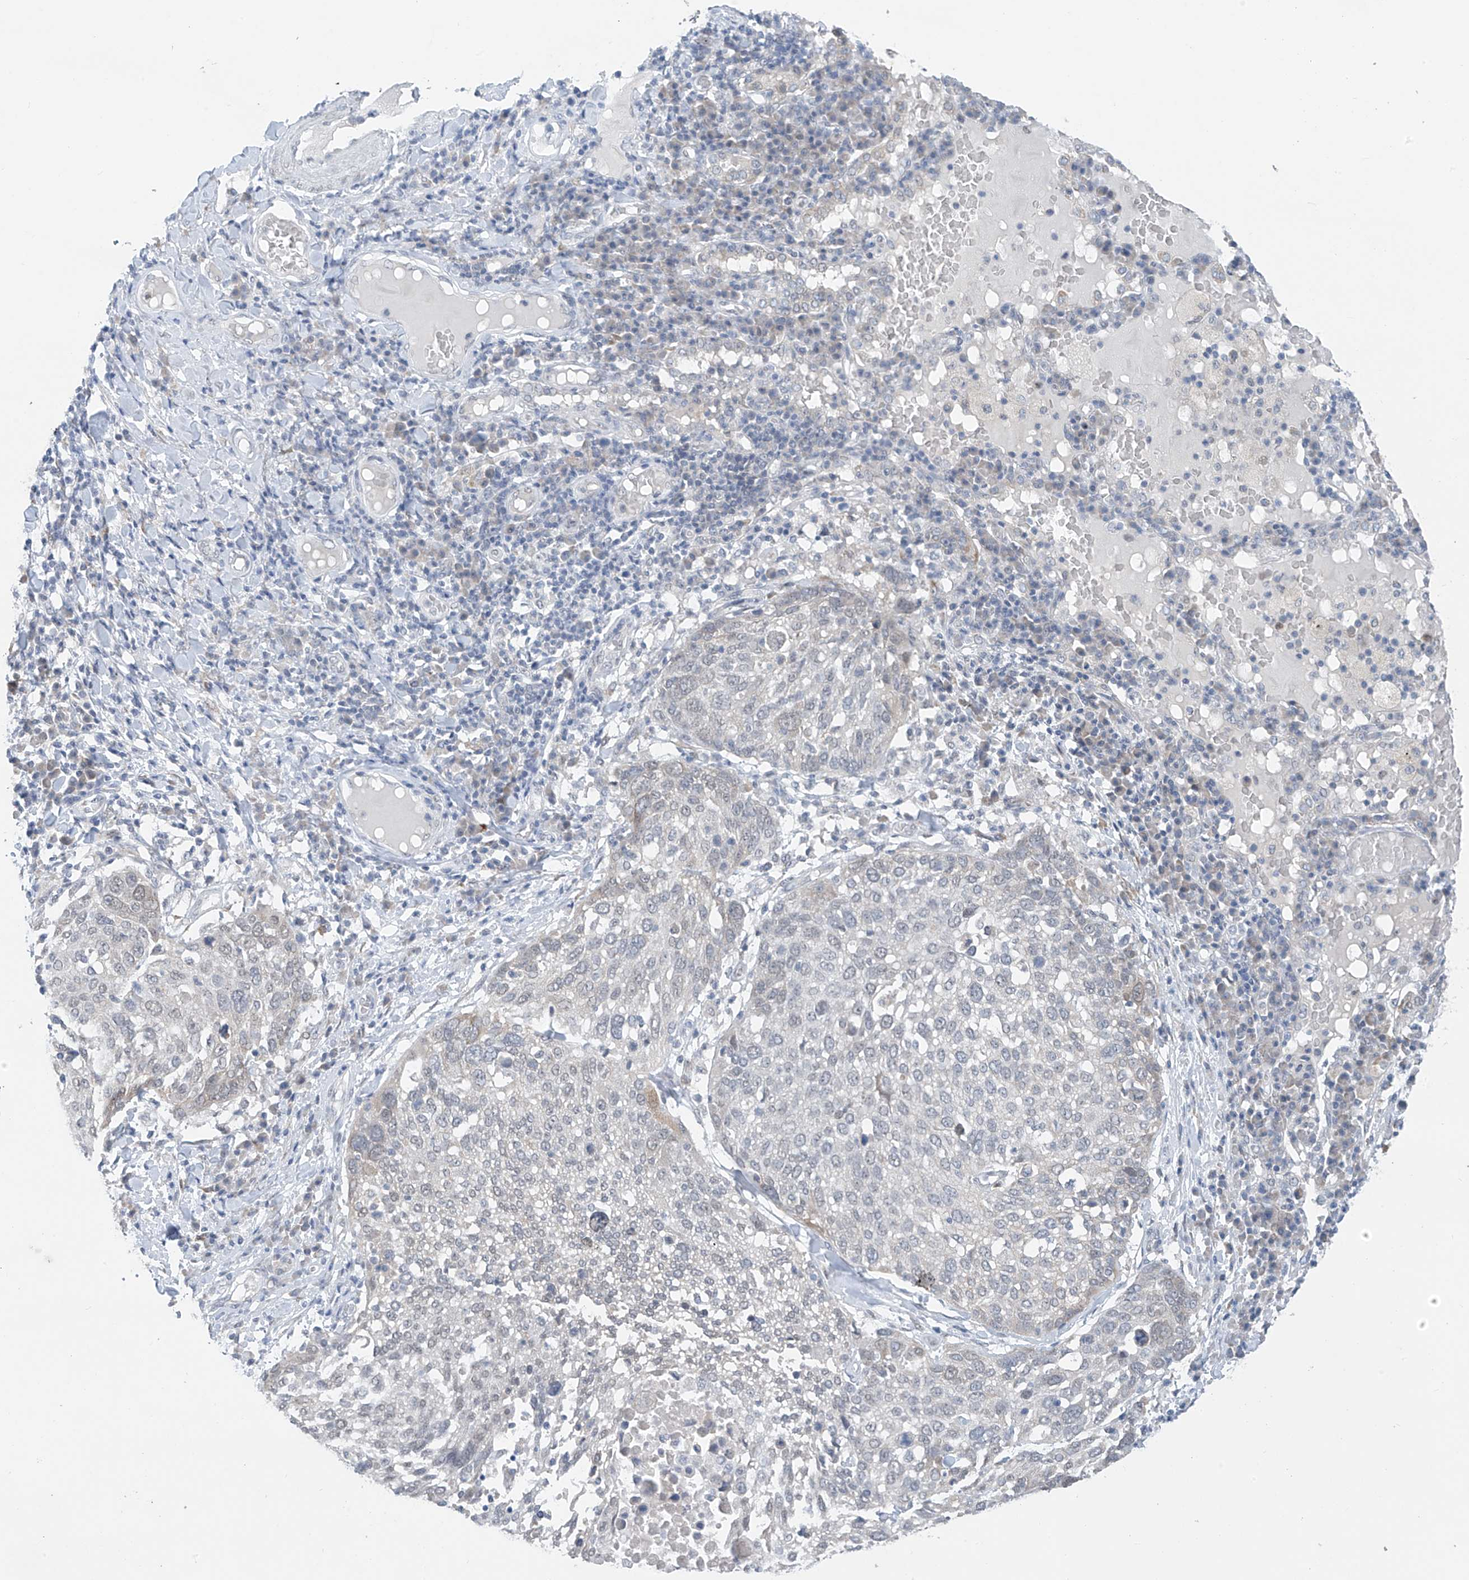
{"staining": {"intensity": "negative", "quantity": "none", "location": "none"}, "tissue": "lung cancer", "cell_type": "Tumor cells", "image_type": "cancer", "snomed": [{"axis": "morphology", "description": "Squamous cell carcinoma, NOS"}, {"axis": "topography", "description": "Lung"}], "caption": "This image is of squamous cell carcinoma (lung) stained with immunohistochemistry to label a protein in brown with the nuclei are counter-stained blue. There is no staining in tumor cells.", "gene": "CYP4V2", "patient": {"sex": "male", "age": 65}}